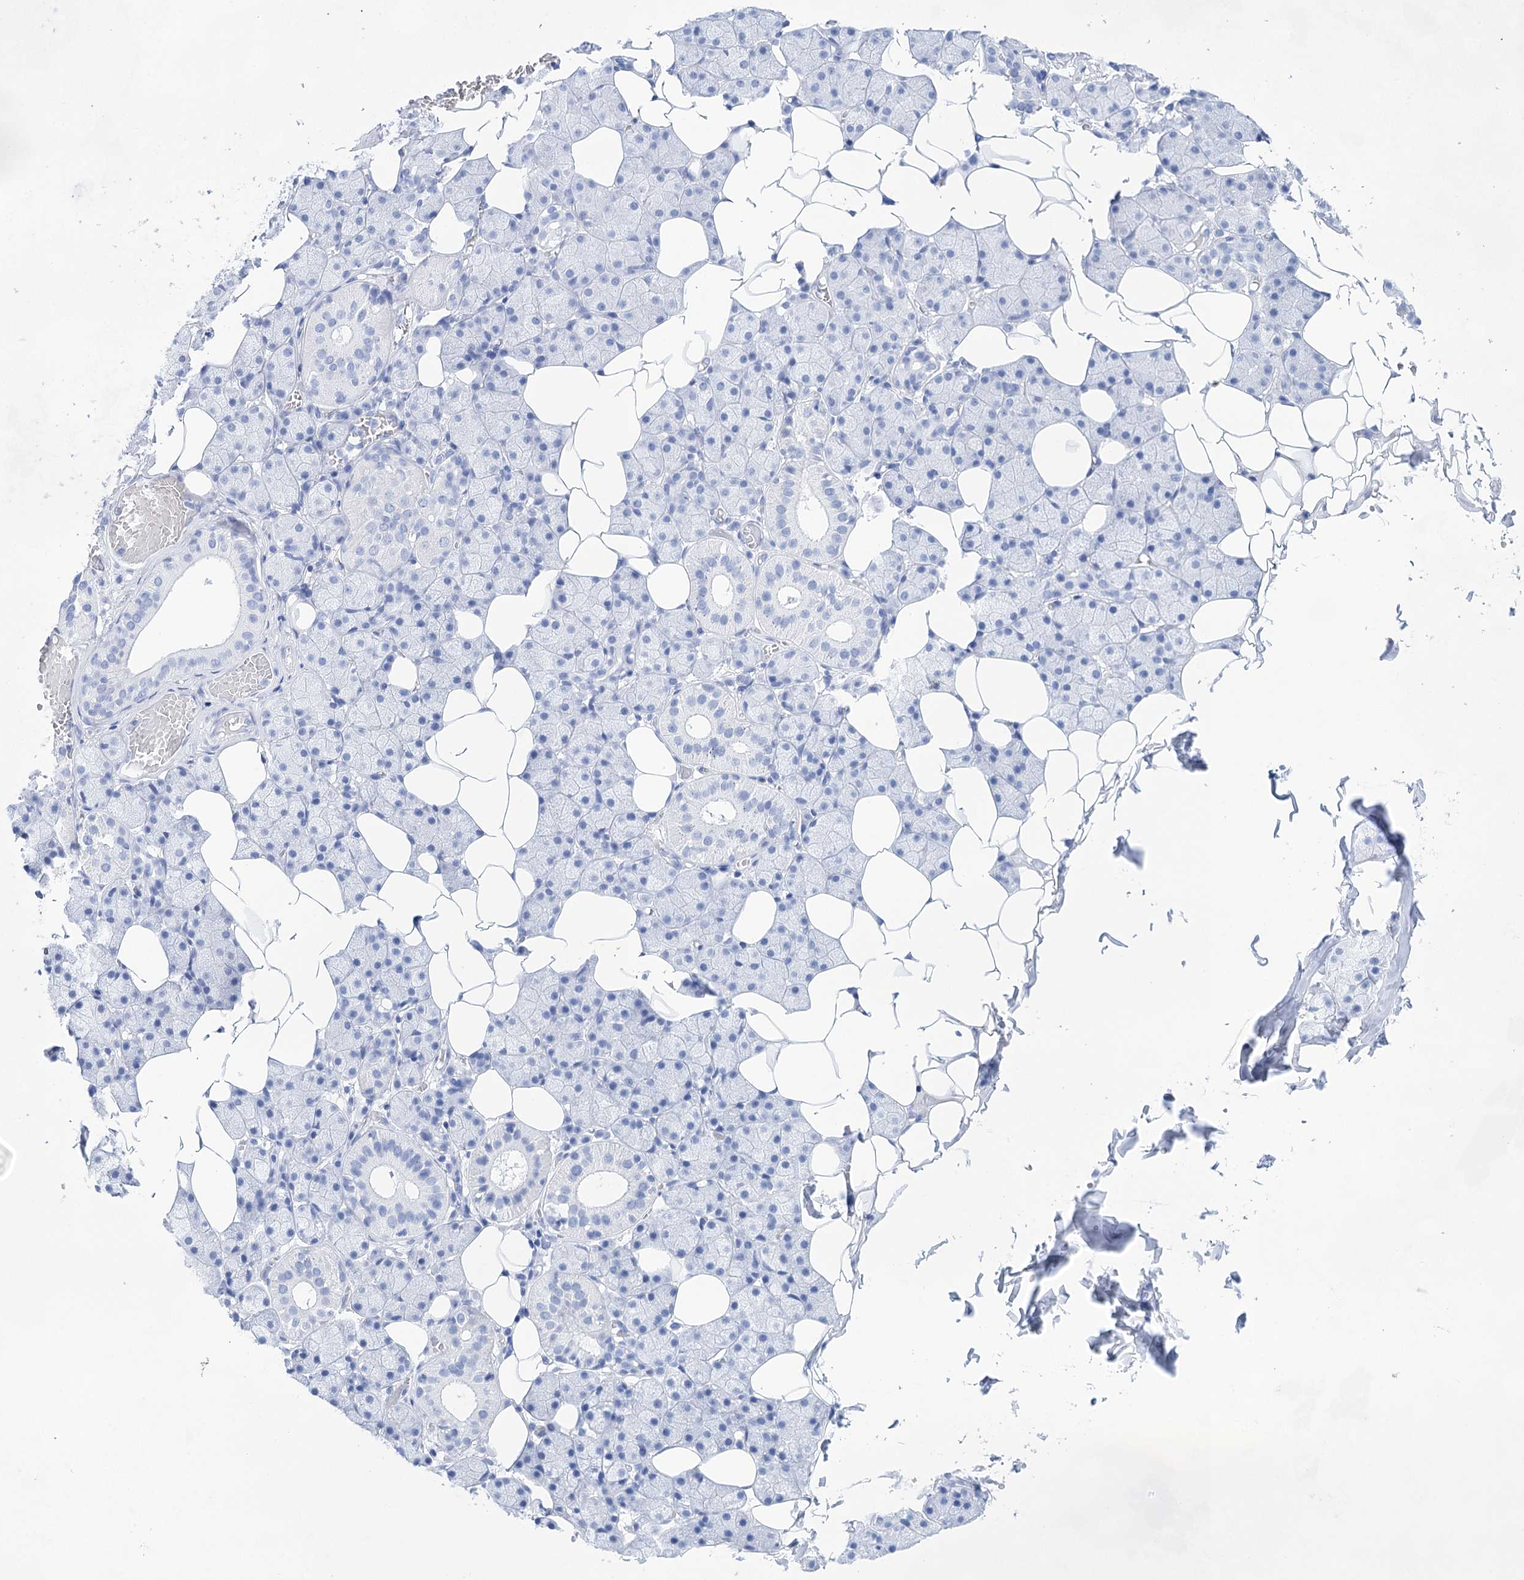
{"staining": {"intensity": "negative", "quantity": "none", "location": "none"}, "tissue": "salivary gland", "cell_type": "Glandular cells", "image_type": "normal", "snomed": [{"axis": "morphology", "description": "Normal tissue, NOS"}, {"axis": "topography", "description": "Salivary gland"}], "caption": "Immunohistochemistry photomicrograph of normal salivary gland: salivary gland stained with DAB demonstrates no significant protein expression in glandular cells. Nuclei are stained in blue.", "gene": "LALBA", "patient": {"sex": "female", "age": 33}}